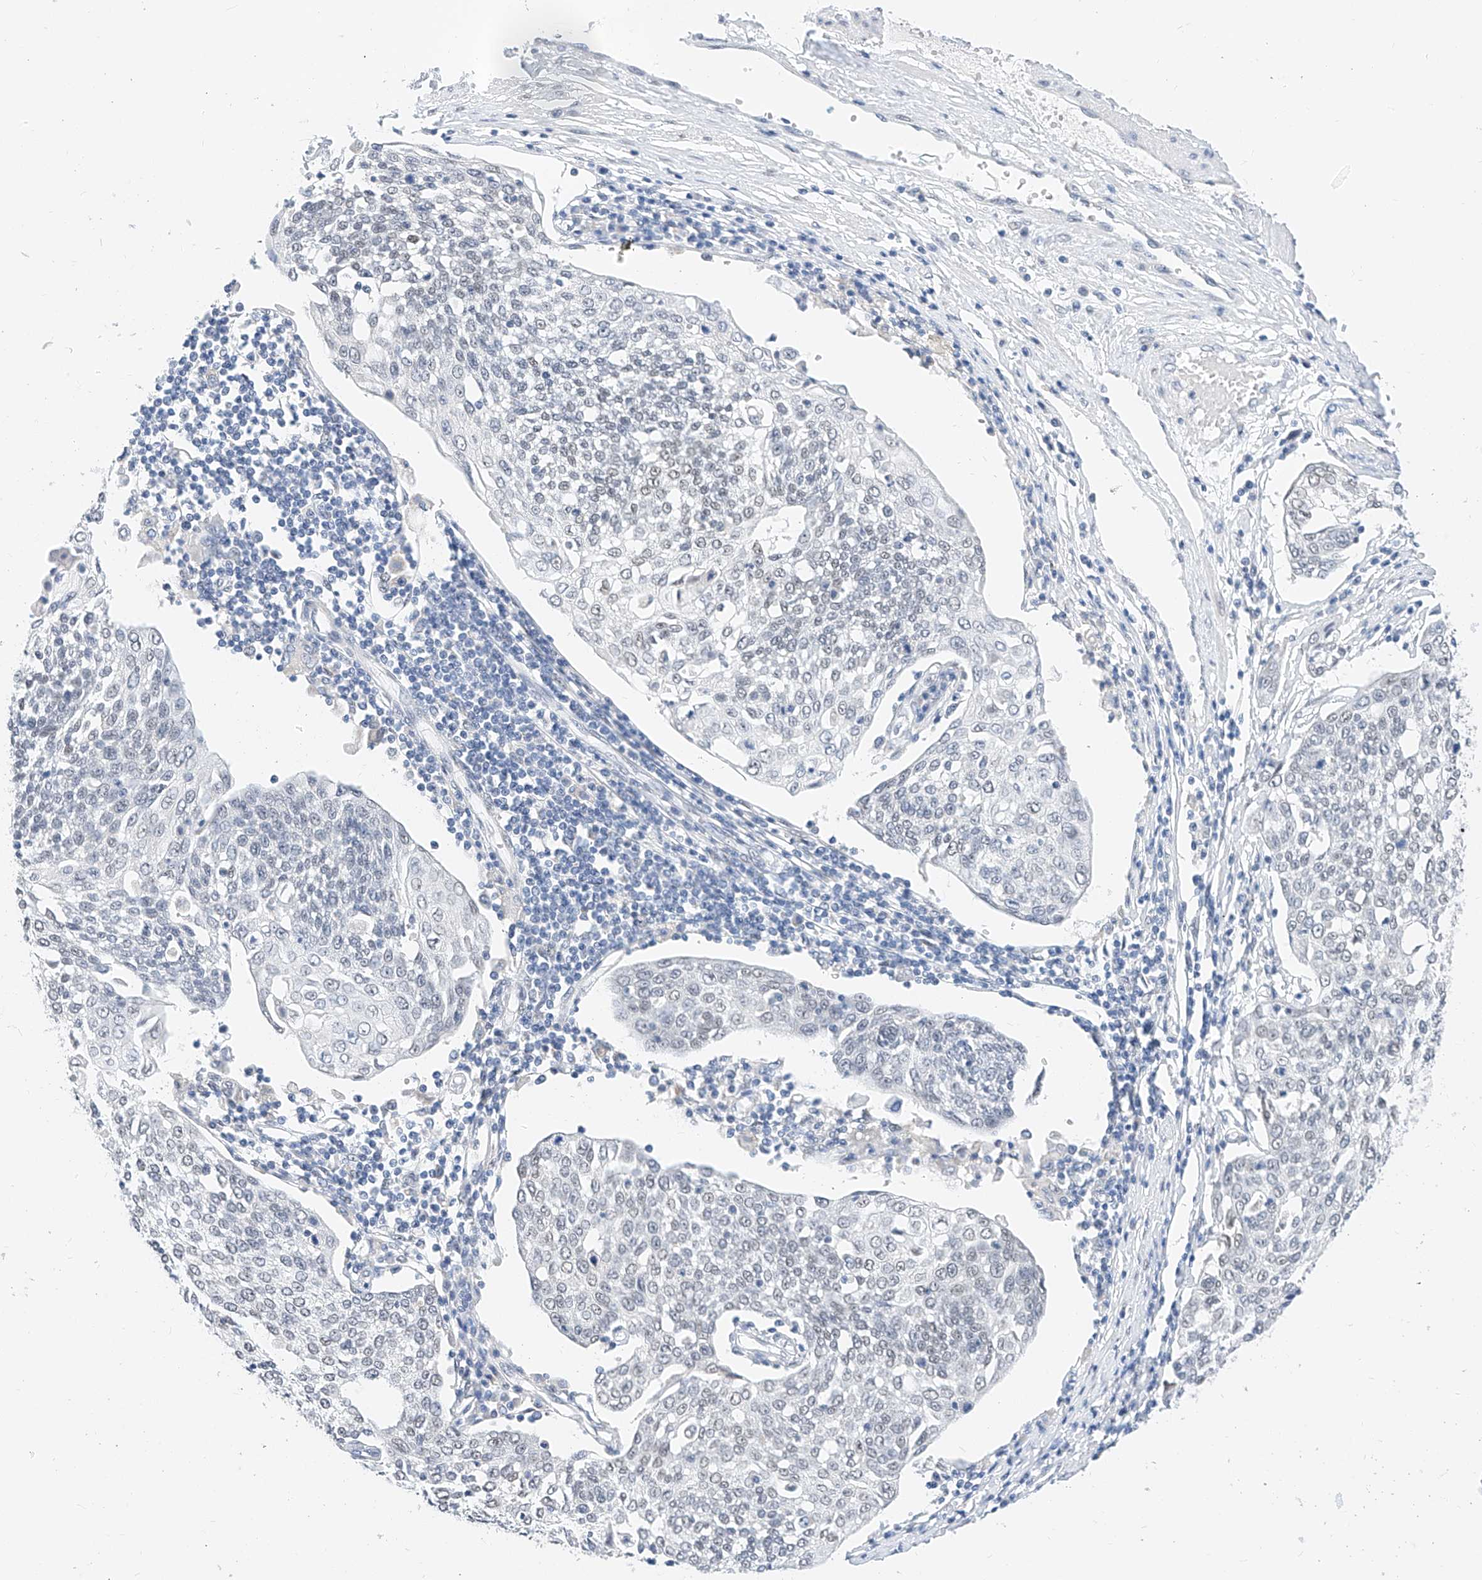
{"staining": {"intensity": "negative", "quantity": "none", "location": "none"}, "tissue": "cervical cancer", "cell_type": "Tumor cells", "image_type": "cancer", "snomed": [{"axis": "morphology", "description": "Squamous cell carcinoma, NOS"}, {"axis": "topography", "description": "Cervix"}], "caption": "A histopathology image of cervical cancer (squamous cell carcinoma) stained for a protein displays no brown staining in tumor cells. (Stains: DAB (3,3'-diaminobenzidine) IHC with hematoxylin counter stain, Microscopy: brightfield microscopy at high magnification).", "gene": "KCNJ1", "patient": {"sex": "female", "age": 34}}